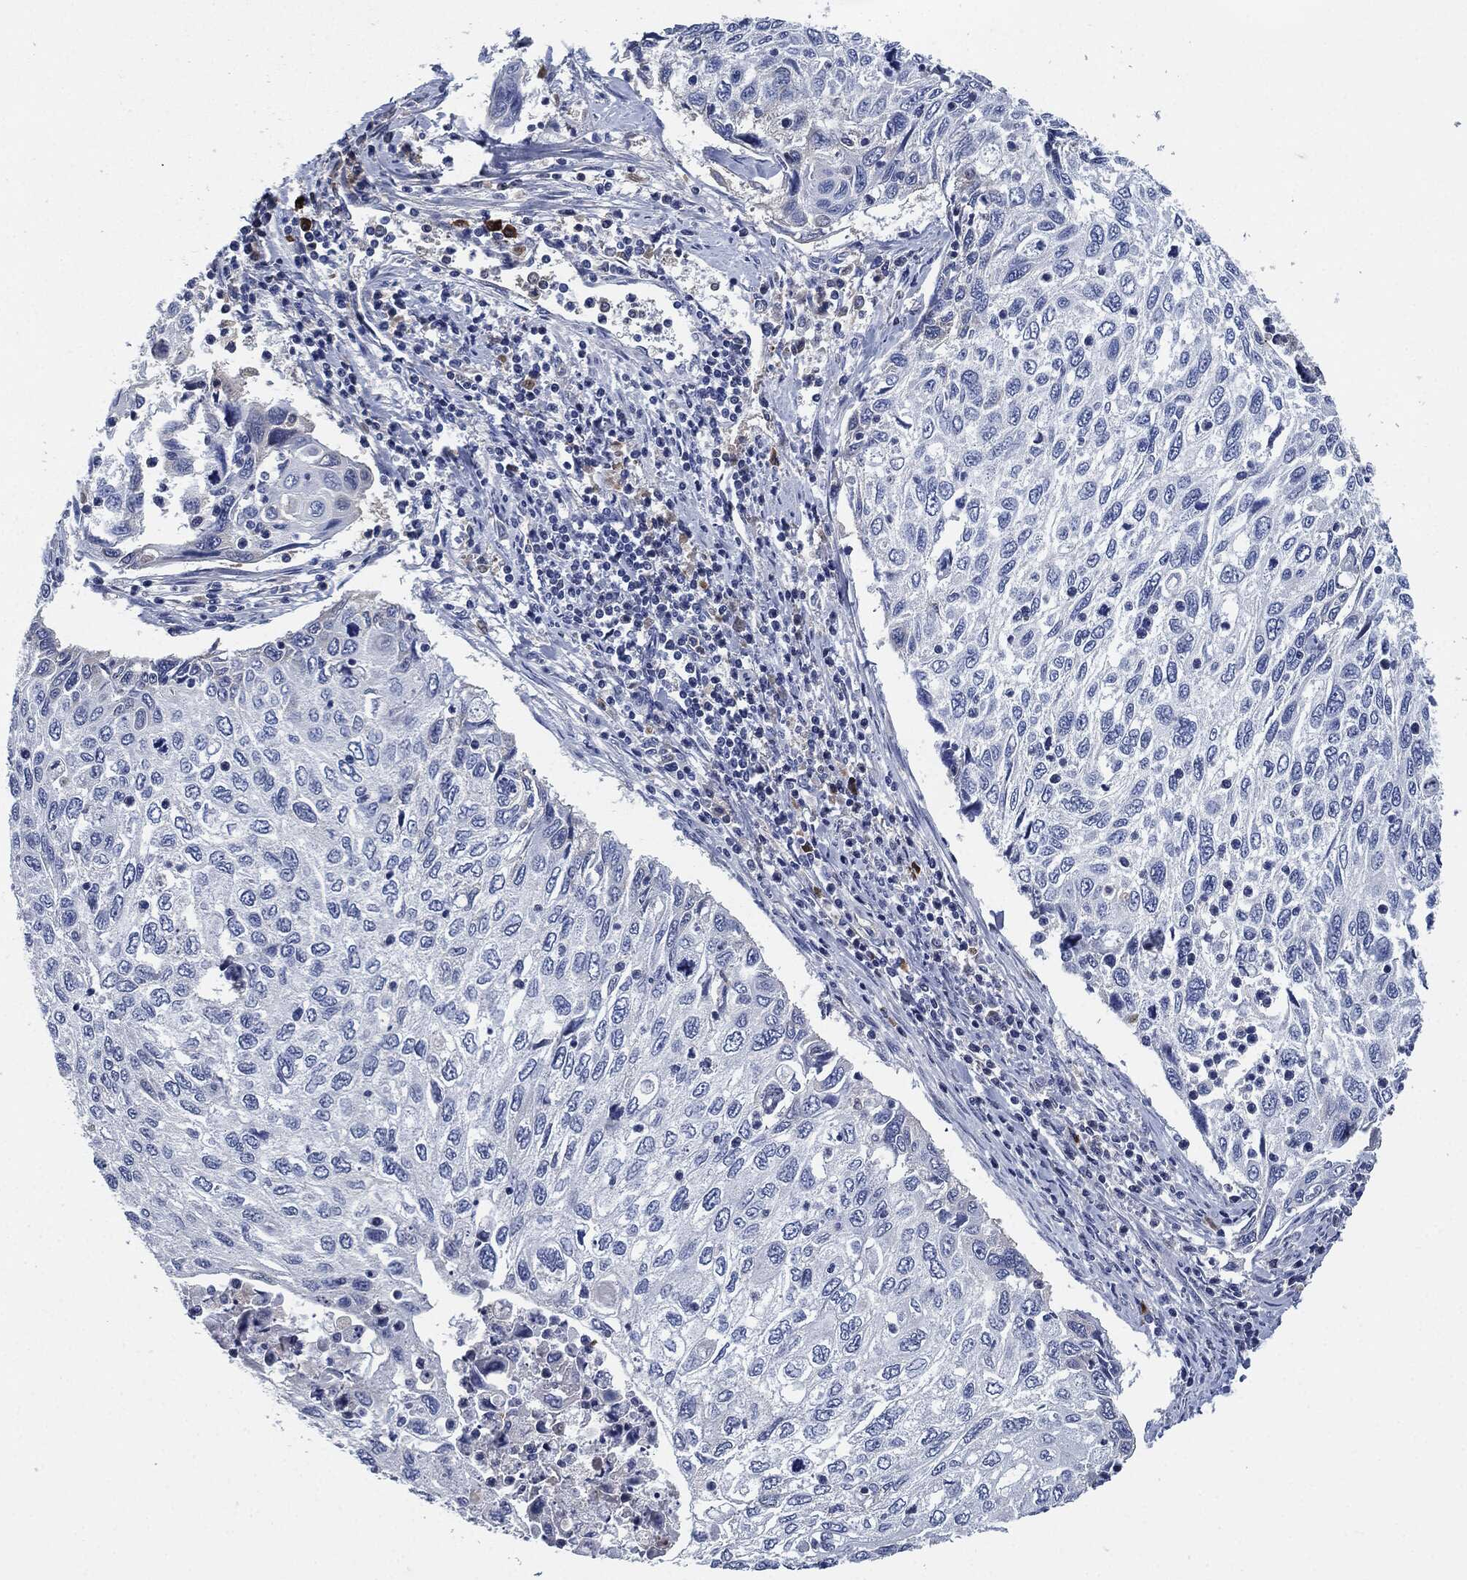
{"staining": {"intensity": "negative", "quantity": "none", "location": "none"}, "tissue": "cervical cancer", "cell_type": "Tumor cells", "image_type": "cancer", "snomed": [{"axis": "morphology", "description": "Squamous cell carcinoma, NOS"}, {"axis": "topography", "description": "Cervix"}], "caption": "High power microscopy photomicrograph of an immunohistochemistry (IHC) micrograph of squamous cell carcinoma (cervical), revealing no significant expression in tumor cells.", "gene": "CD27", "patient": {"sex": "female", "age": 70}}